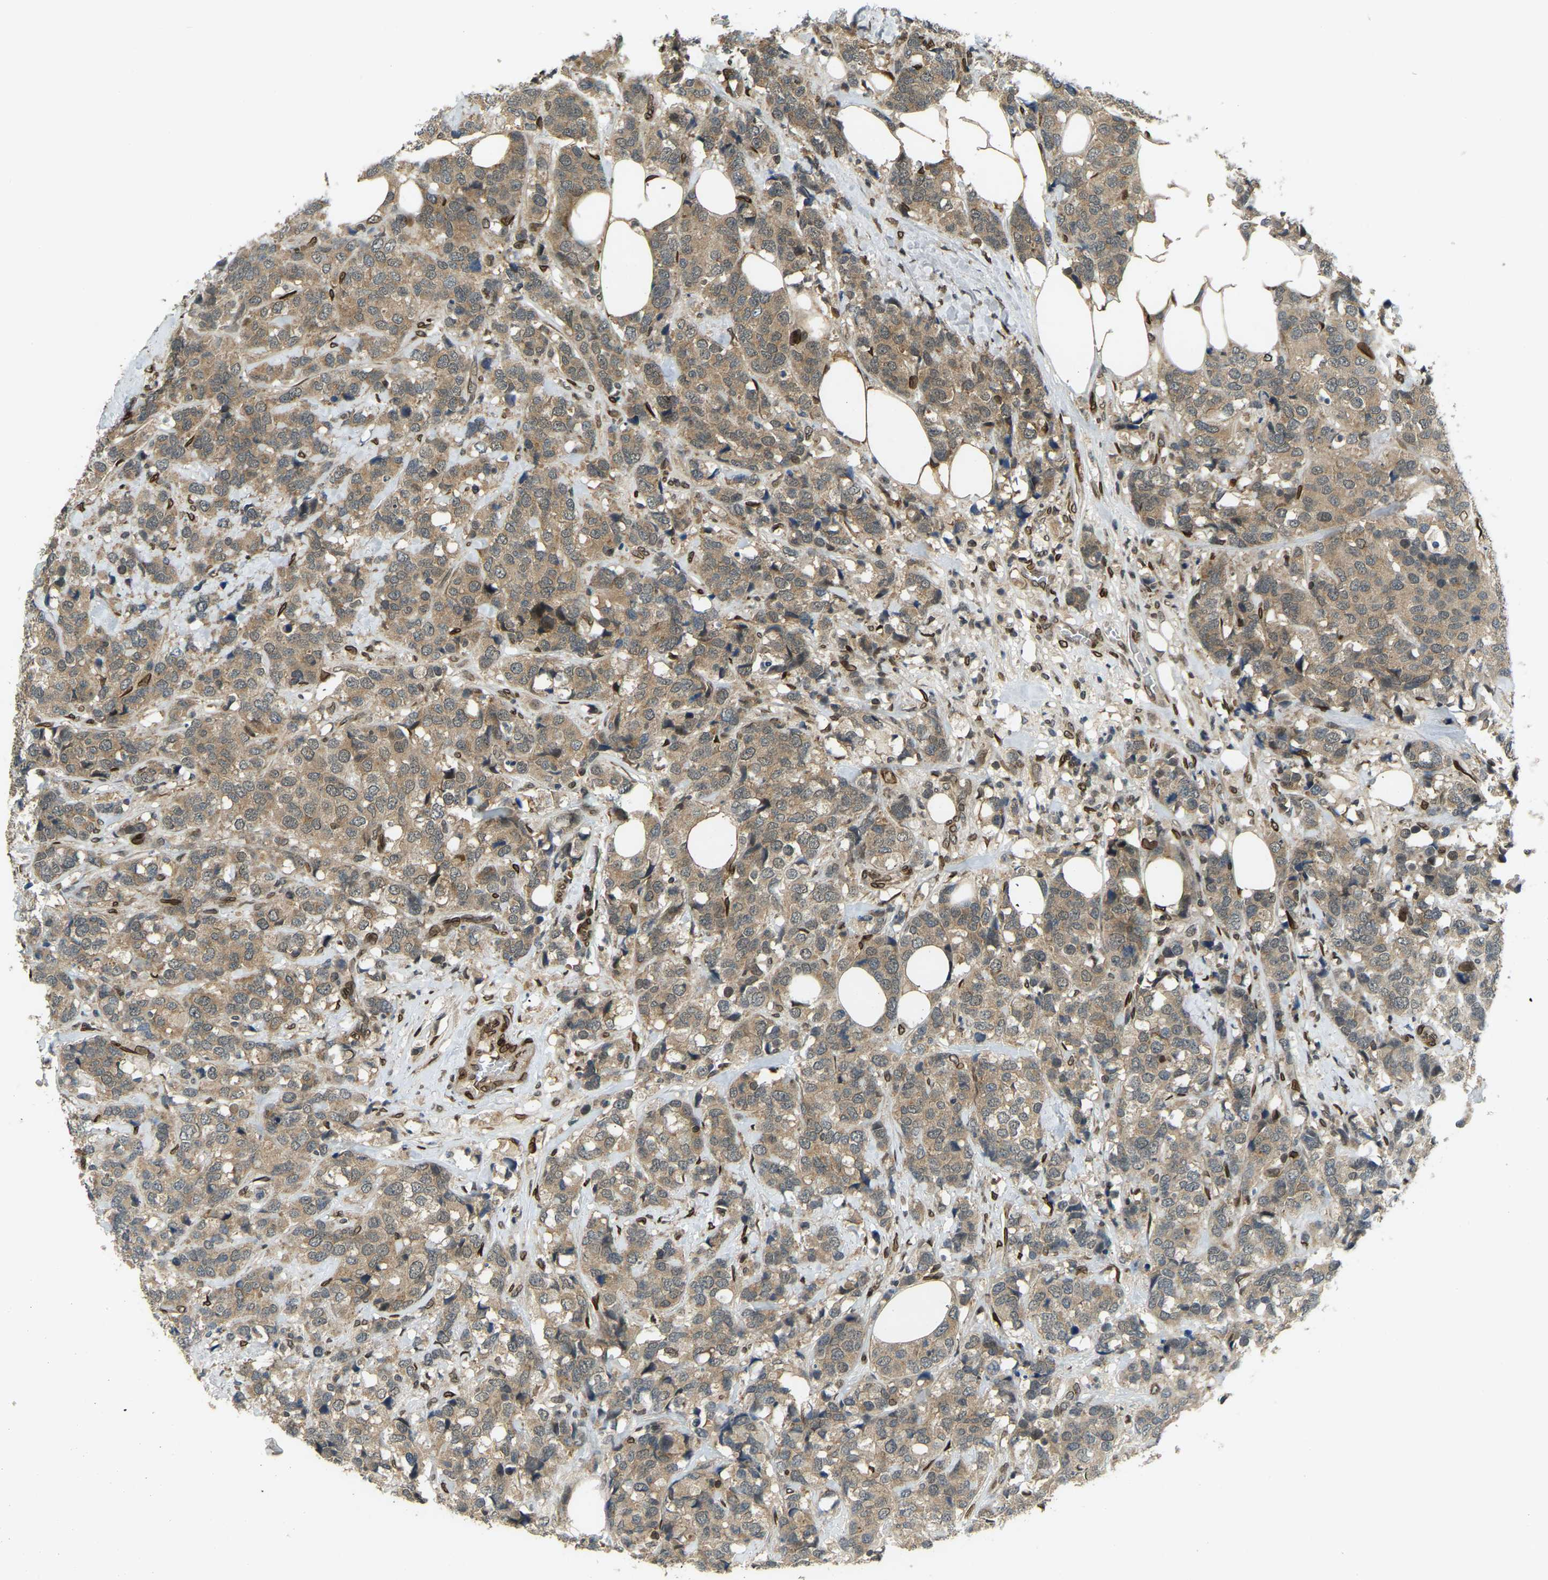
{"staining": {"intensity": "moderate", "quantity": ">75%", "location": "cytoplasmic/membranous"}, "tissue": "breast cancer", "cell_type": "Tumor cells", "image_type": "cancer", "snomed": [{"axis": "morphology", "description": "Lobular carcinoma"}, {"axis": "topography", "description": "Breast"}], "caption": "Breast cancer (lobular carcinoma) stained for a protein (brown) exhibits moderate cytoplasmic/membranous positive staining in about >75% of tumor cells.", "gene": "SYNE1", "patient": {"sex": "female", "age": 59}}